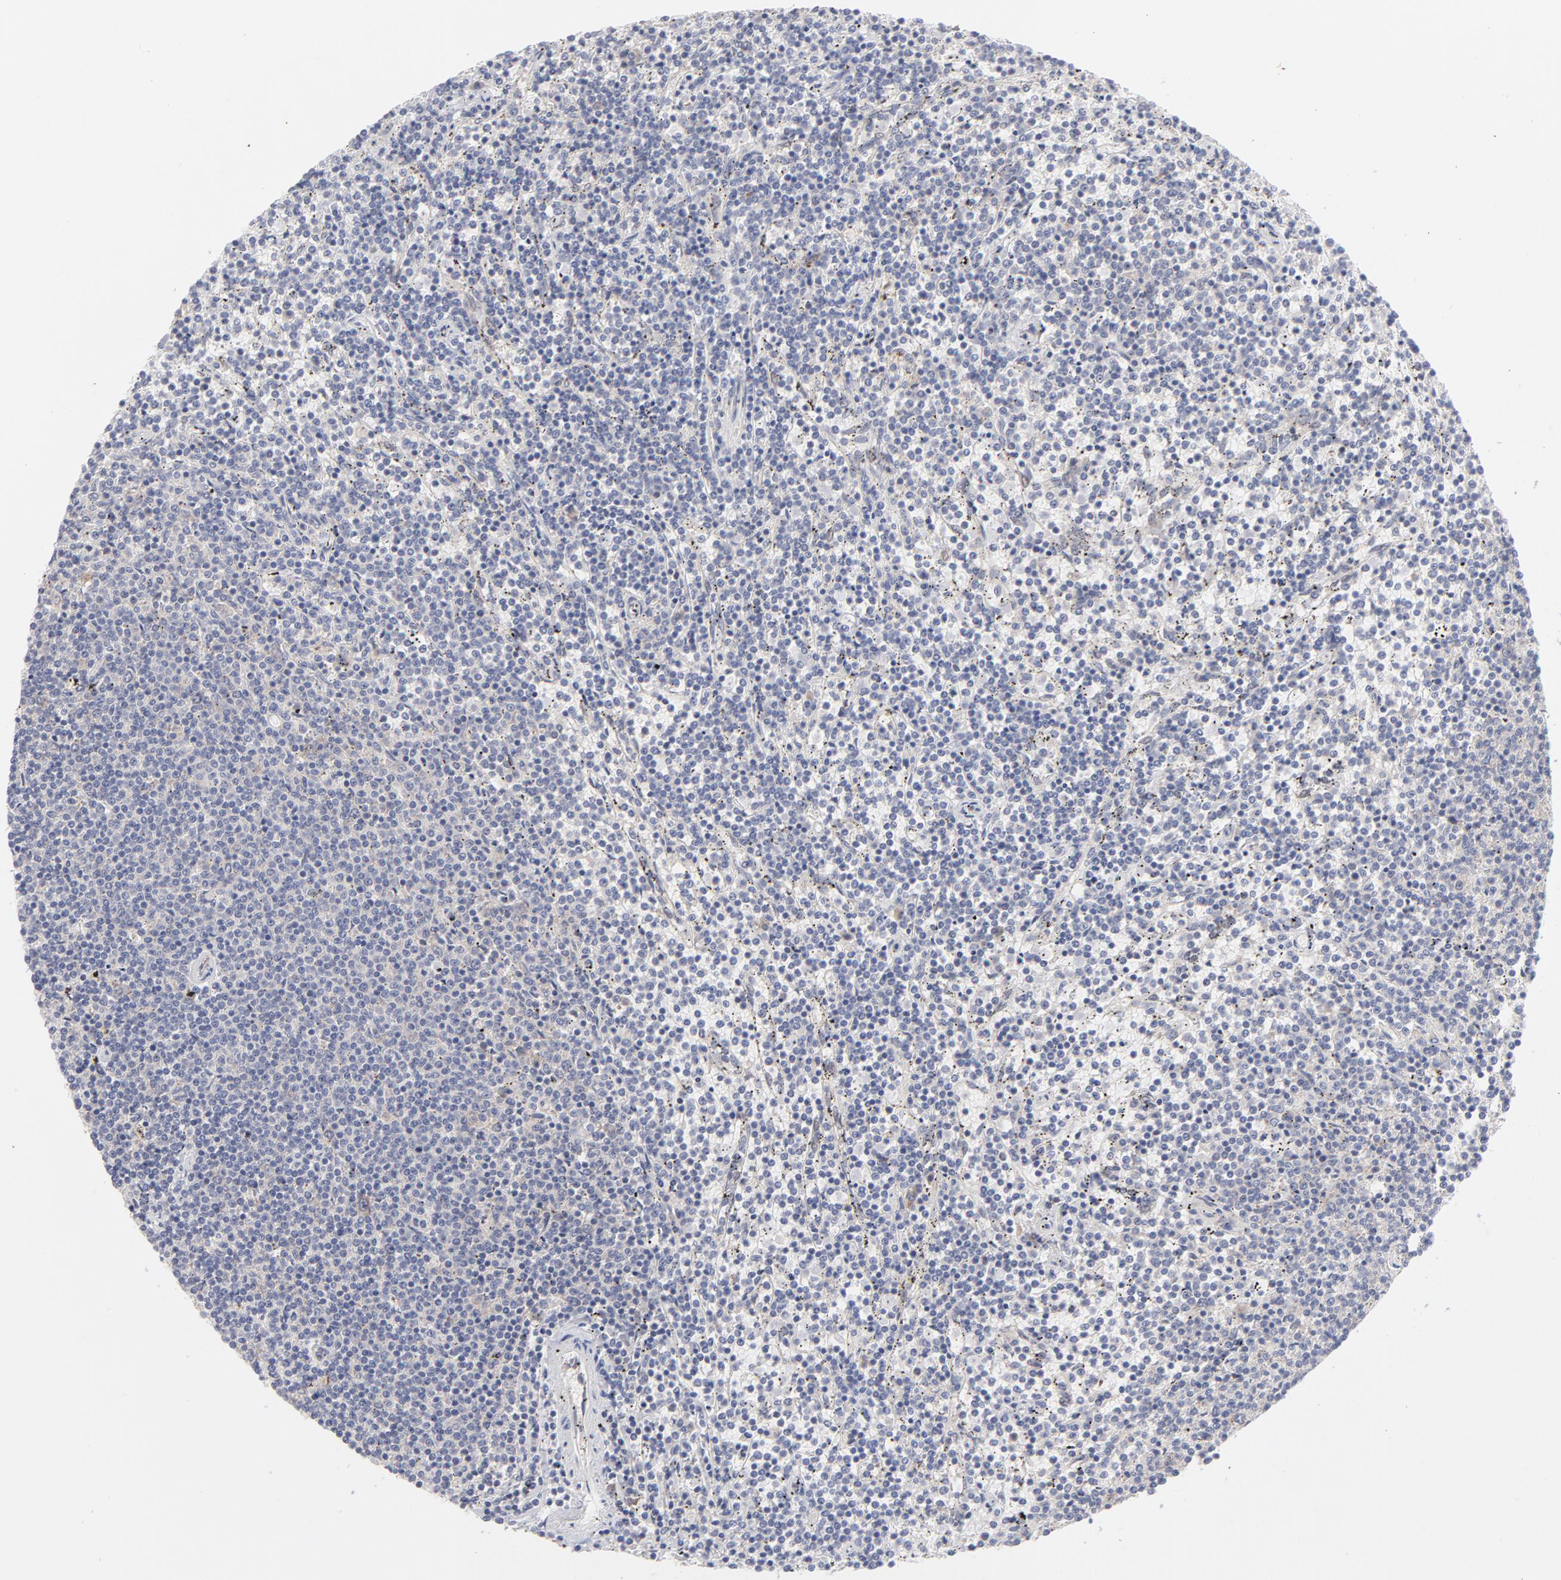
{"staining": {"intensity": "negative", "quantity": "none", "location": "none"}, "tissue": "lymphoma", "cell_type": "Tumor cells", "image_type": "cancer", "snomed": [{"axis": "morphology", "description": "Malignant lymphoma, non-Hodgkin's type, Low grade"}, {"axis": "topography", "description": "Spleen"}], "caption": "This micrograph is of low-grade malignant lymphoma, non-Hodgkin's type stained with immunohistochemistry to label a protein in brown with the nuclei are counter-stained blue. There is no staining in tumor cells.", "gene": "RPS24", "patient": {"sex": "female", "age": 50}}